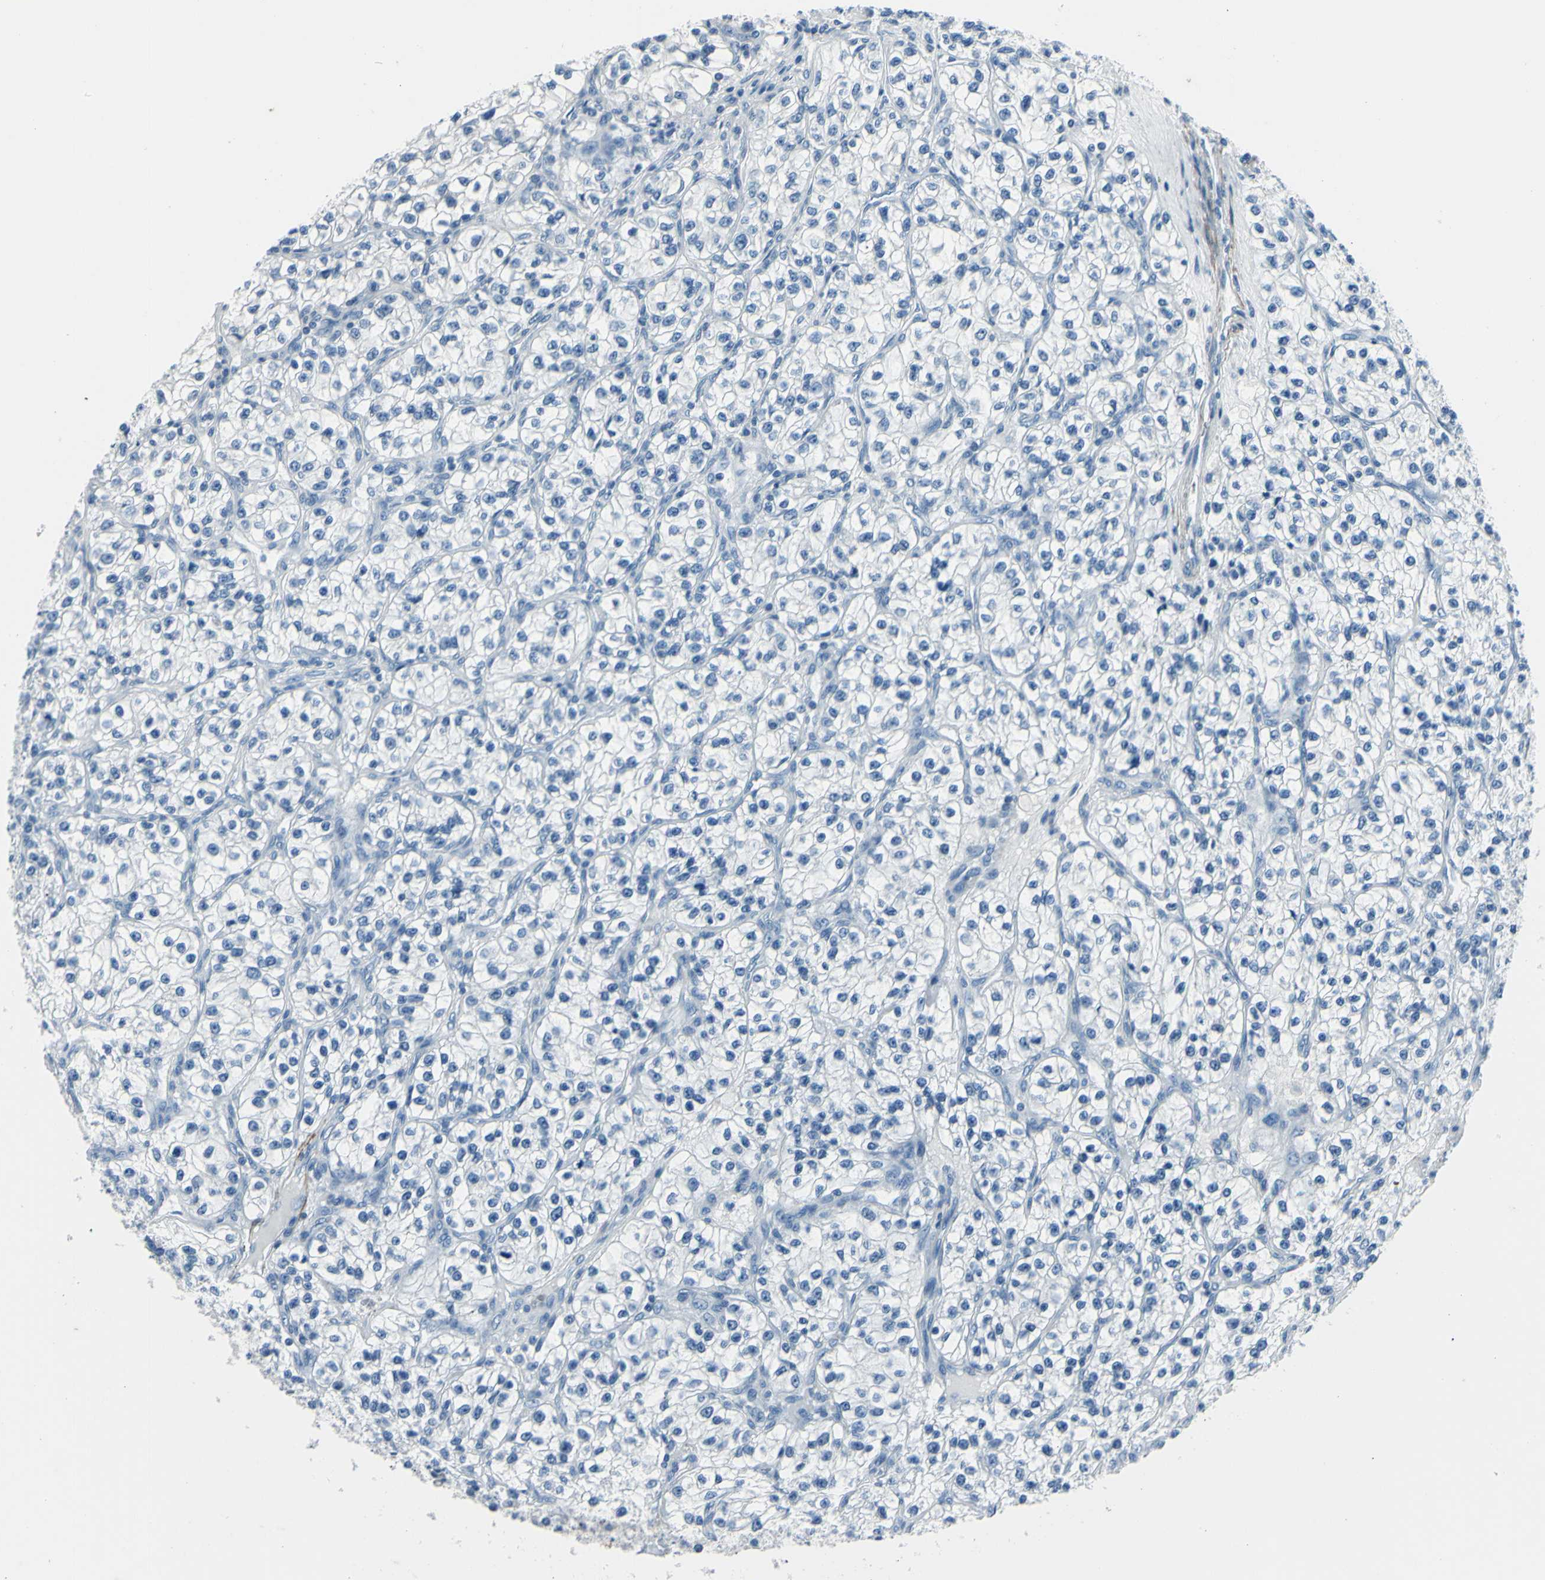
{"staining": {"intensity": "negative", "quantity": "none", "location": "none"}, "tissue": "renal cancer", "cell_type": "Tumor cells", "image_type": "cancer", "snomed": [{"axis": "morphology", "description": "Adenocarcinoma, NOS"}, {"axis": "topography", "description": "Kidney"}], "caption": "Adenocarcinoma (renal) stained for a protein using IHC demonstrates no staining tumor cells.", "gene": "CDH15", "patient": {"sex": "female", "age": 57}}